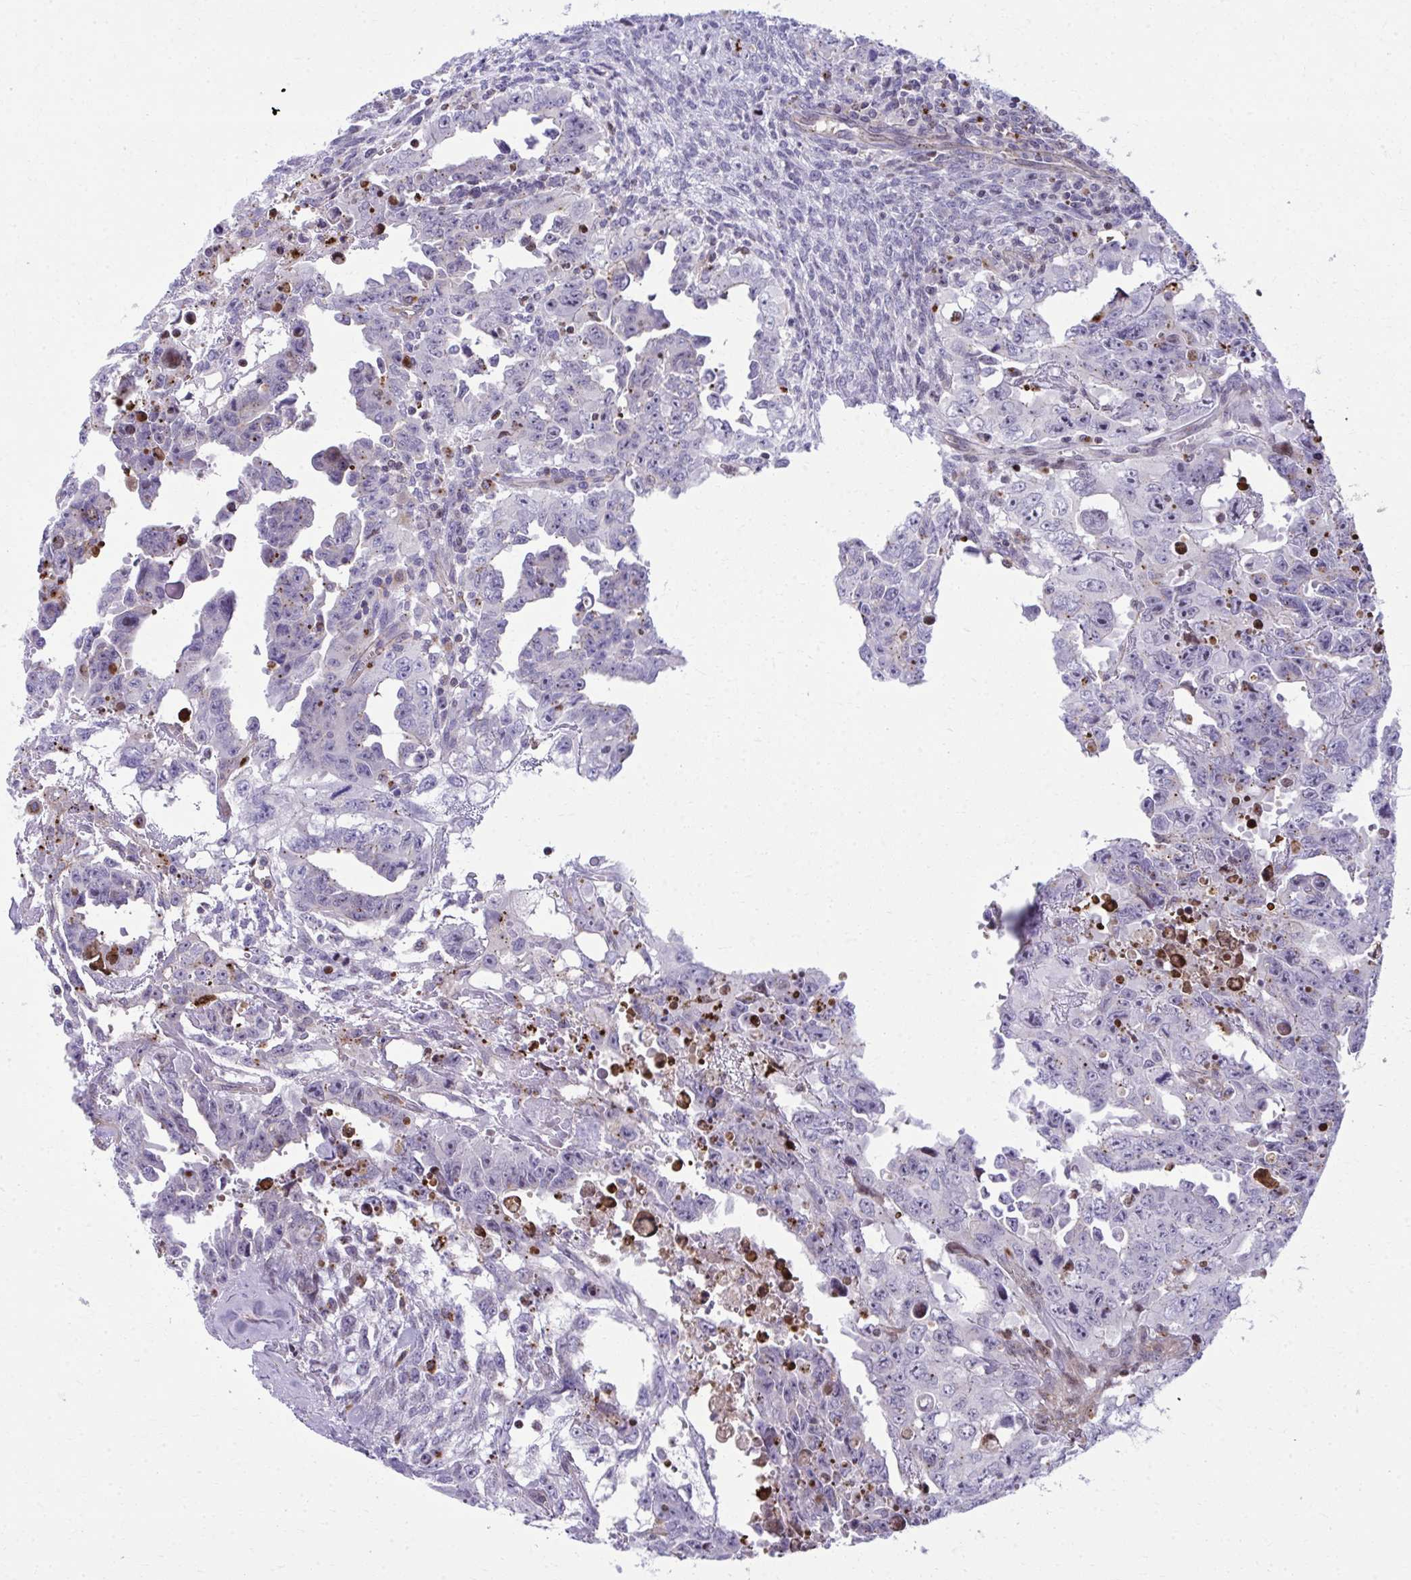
{"staining": {"intensity": "negative", "quantity": "none", "location": "none"}, "tissue": "testis cancer", "cell_type": "Tumor cells", "image_type": "cancer", "snomed": [{"axis": "morphology", "description": "Carcinoma, Embryonal, NOS"}, {"axis": "topography", "description": "Testis"}], "caption": "Protein analysis of testis cancer demonstrates no significant positivity in tumor cells.", "gene": "LRRC4B", "patient": {"sex": "male", "age": 24}}